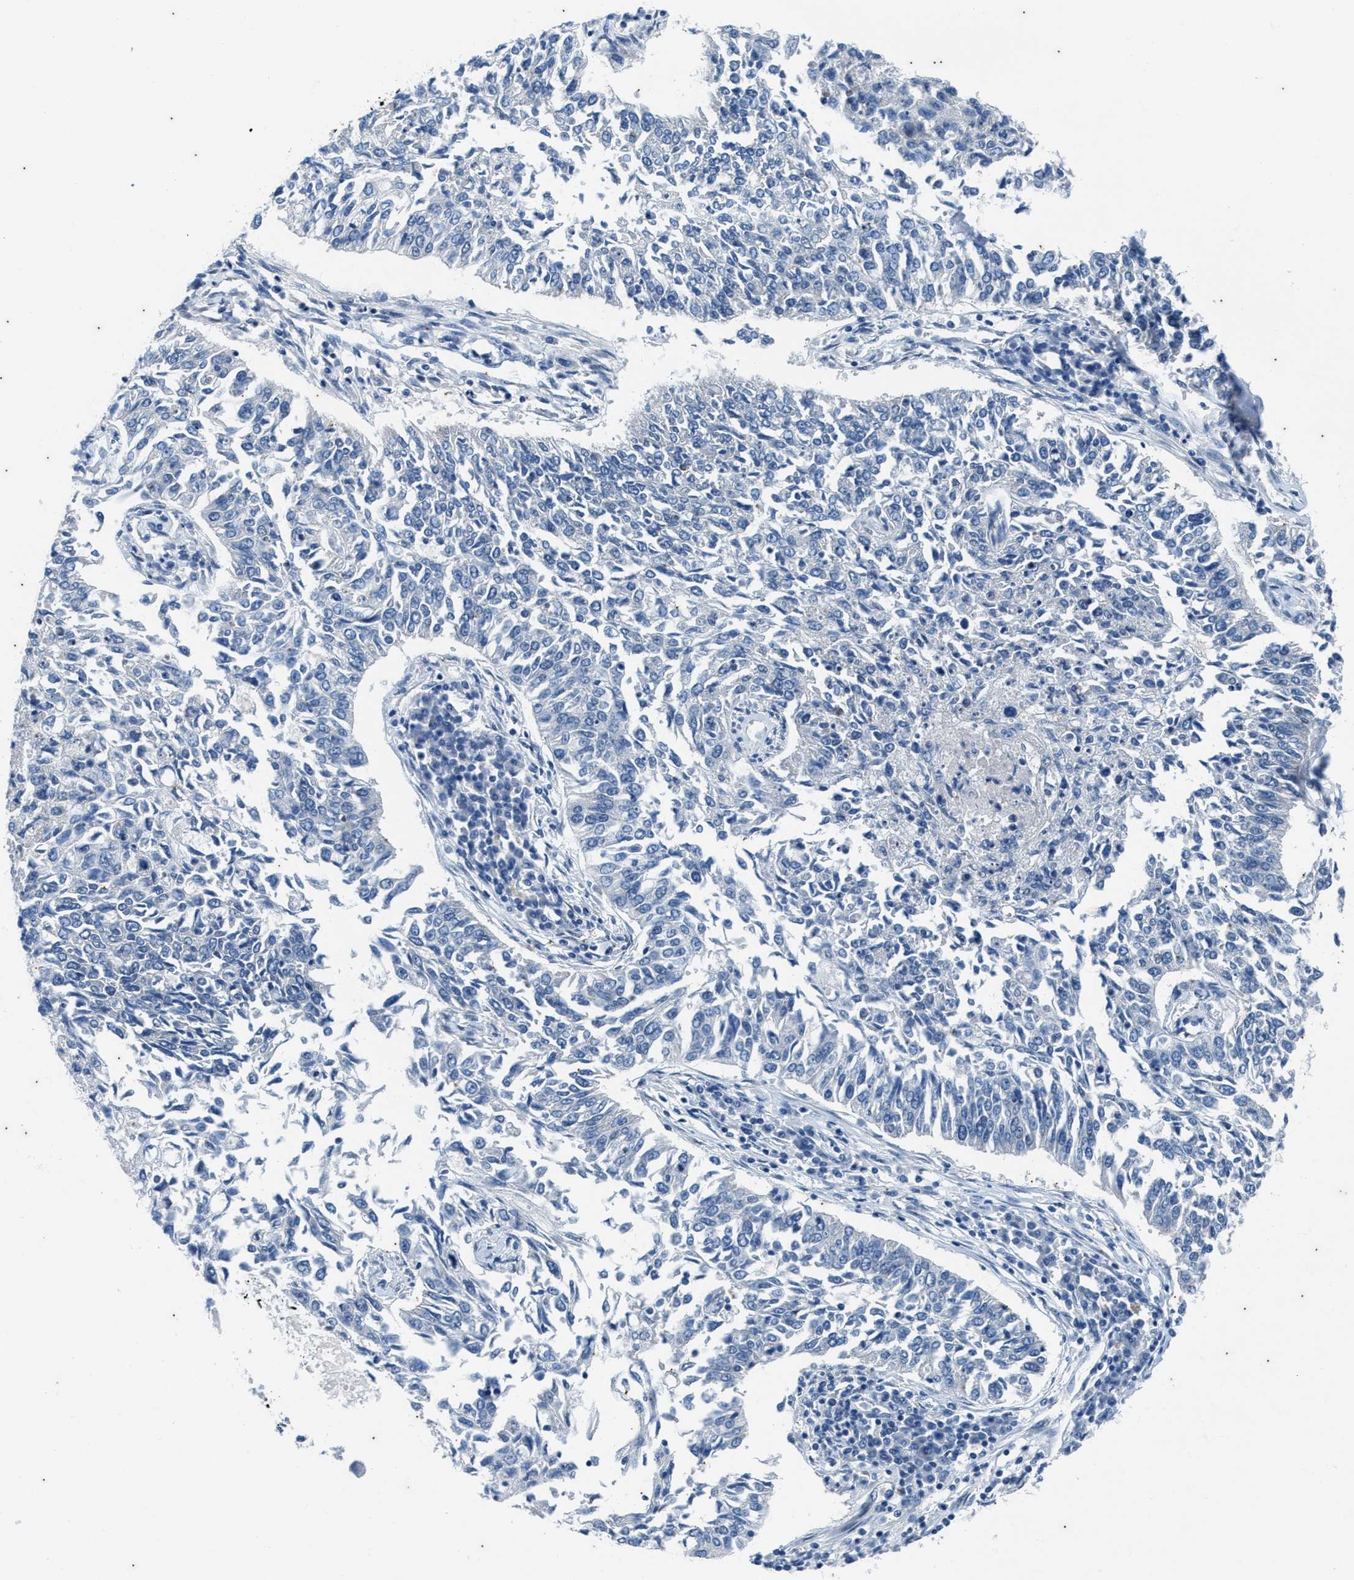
{"staining": {"intensity": "negative", "quantity": "none", "location": "none"}, "tissue": "lung cancer", "cell_type": "Tumor cells", "image_type": "cancer", "snomed": [{"axis": "morphology", "description": "Normal tissue, NOS"}, {"axis": "morphology", "description": "Squamous cell carcinoma, NOS"}, {"axis": "topography", "description": "Cartilage tissue"}, {"axis": "topography", "description": "Bronchus"}, {"axis": "topography", "description": "Lung"}], "caption": "Protein analysis of lung cancer reveals no significant staining in tumor cells.", "gene": "KIF24", "patient": {"sex": "female", "age": 49}}